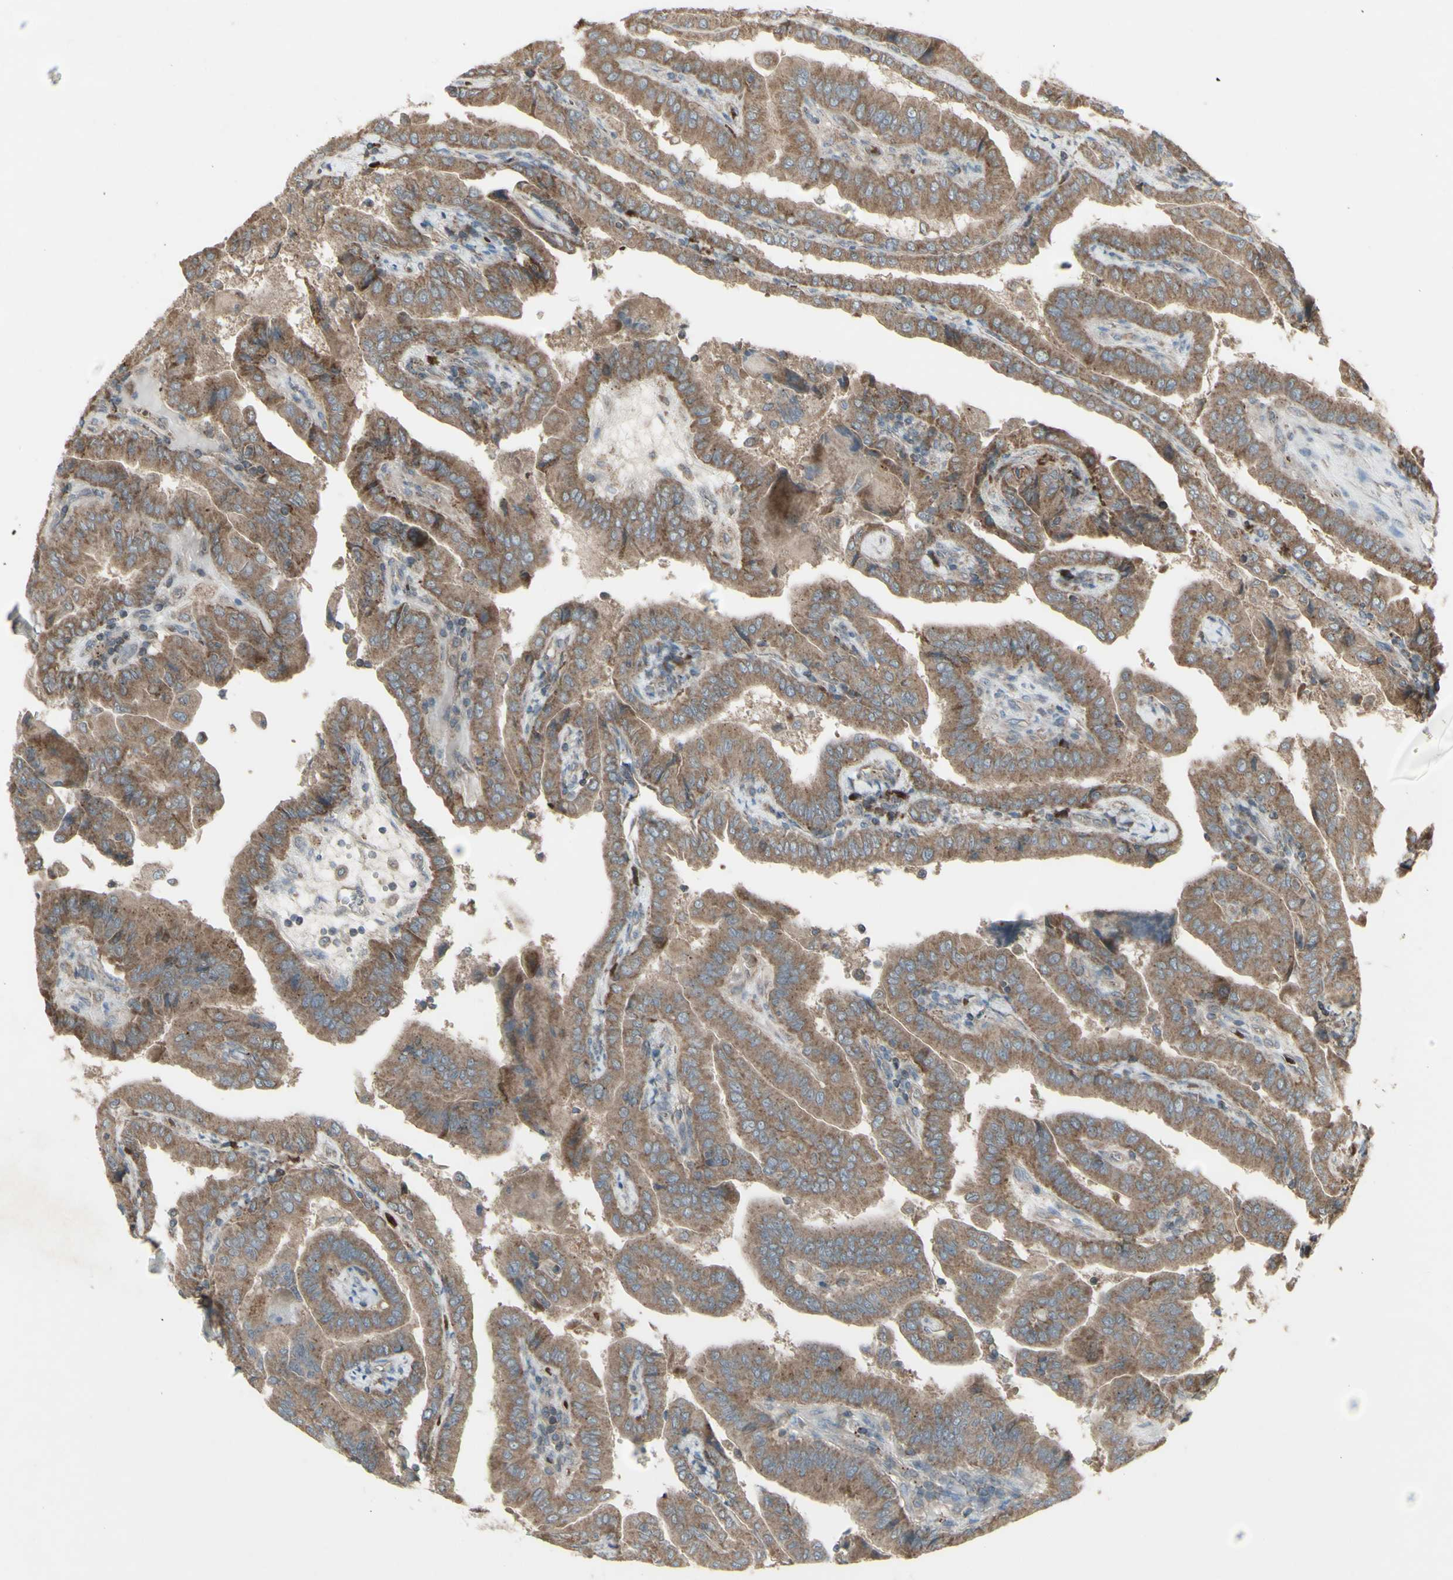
{"staining": {"intensity": "moderate", "quantity": ">75%", "location": "cytoplasmic/membranous"}, "tissue": "thyroid cancer", "cell_type": "Tumor cells", "image_type": "cancer", "snomed": [{"axis": "morphology", "description": "Papillary adenocarcinoma, NOS"}, {"axis": "topography", "description": "Thyroid gland"}], "caption": "A histopathology image of human thyroid cancer stained for a protein displays moderate cytoplasmic/membranous brown staining in tumor cells. (brown staining indicates protein expression, while blue staining denotes nuclei).", "gene": "SHC1", "patient": {"sex": "male", "age": 33}}